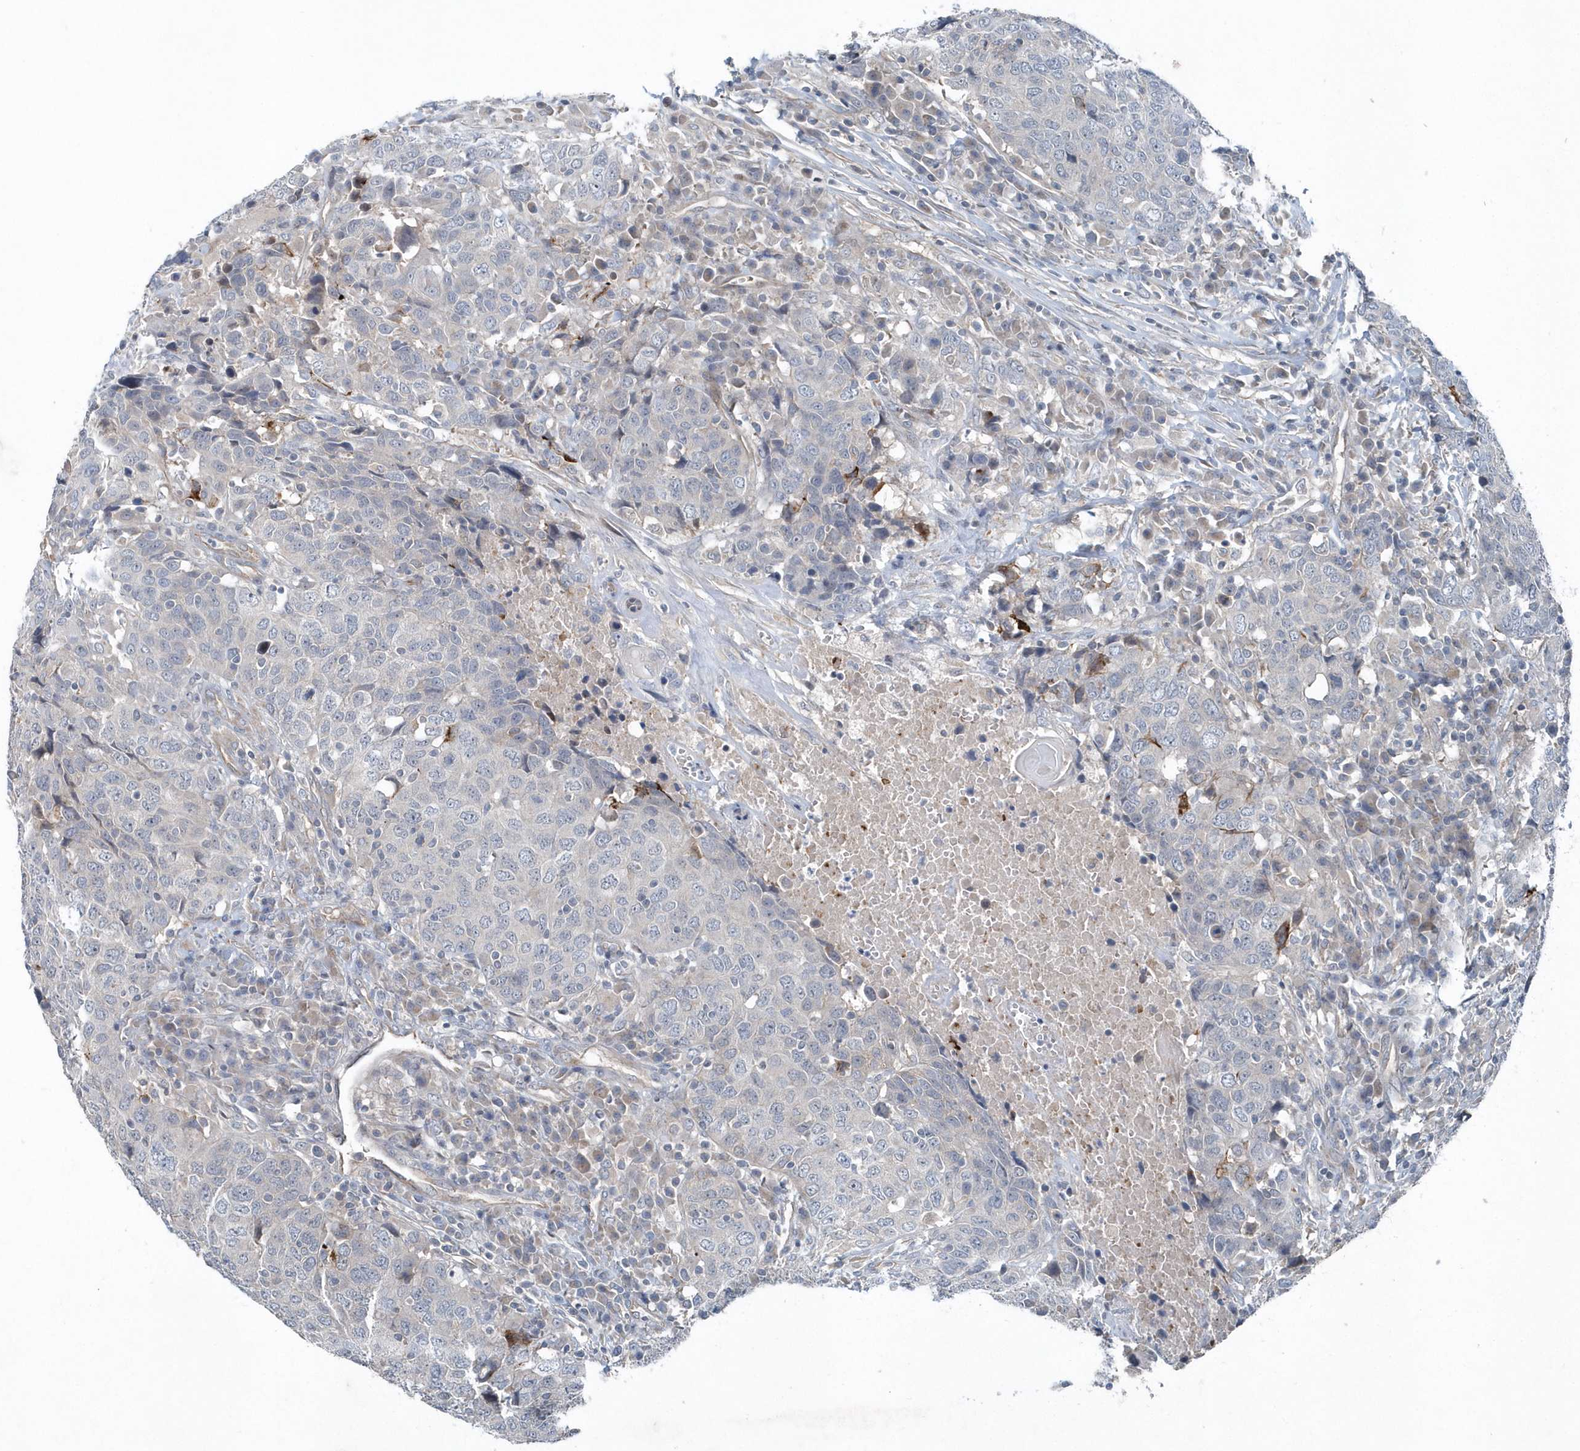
{"staining": {"intensity": "negative", "quantity": "none", "location": "none"}, "tissue": "head and neck cancer", "cell_type": "Tumor cells", "image_type": "cancer", "snomed": [{"axis": "morphology", "description": "Squamous cell carcinoma, NOS"}, {"axis": "topography", "description": "Head-Neck"}], "caption": "Tumor cells show no significant protein positivity in head and neck cancer.", "gene": "MCC", "patient": {"sex": "male", "age": 66}}